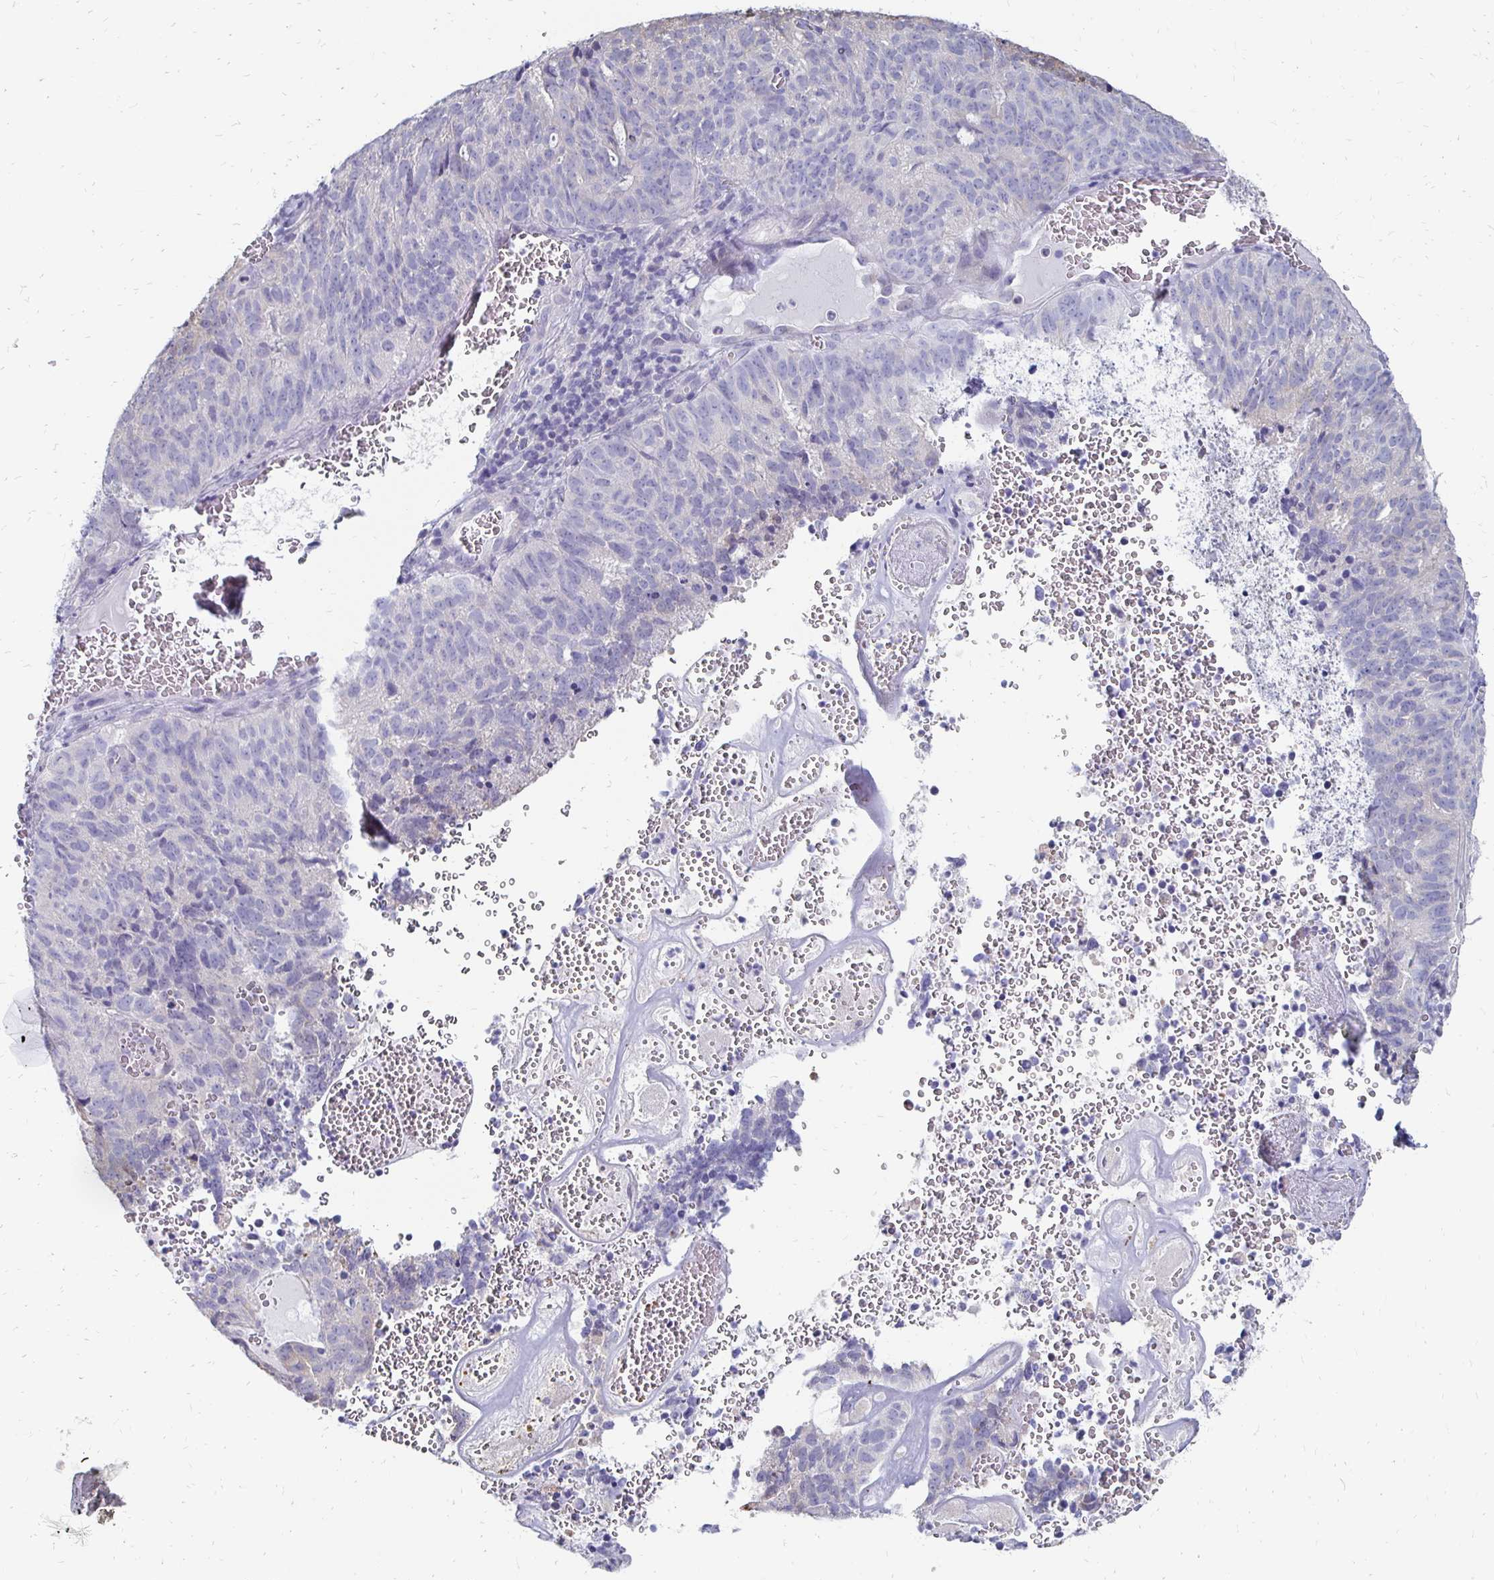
{"staining": {"intensity": "negative", "quantity": "none", "location": "none"}, "tissue": "cervical cancer", "cell_type": "Tumor cells", "image_type": "cancer", "snomed": [{"axis": "morphology", "description": "Adenocarcinoma, NOS"}, {"axis": "topography", "description": "Cervix"}], "caption": "Immunohistochemistry of cervical cancer reveals no positivity in tumor cells.", "gene": "SYCP3", "patient": {"sex": "female", "age": 38}}